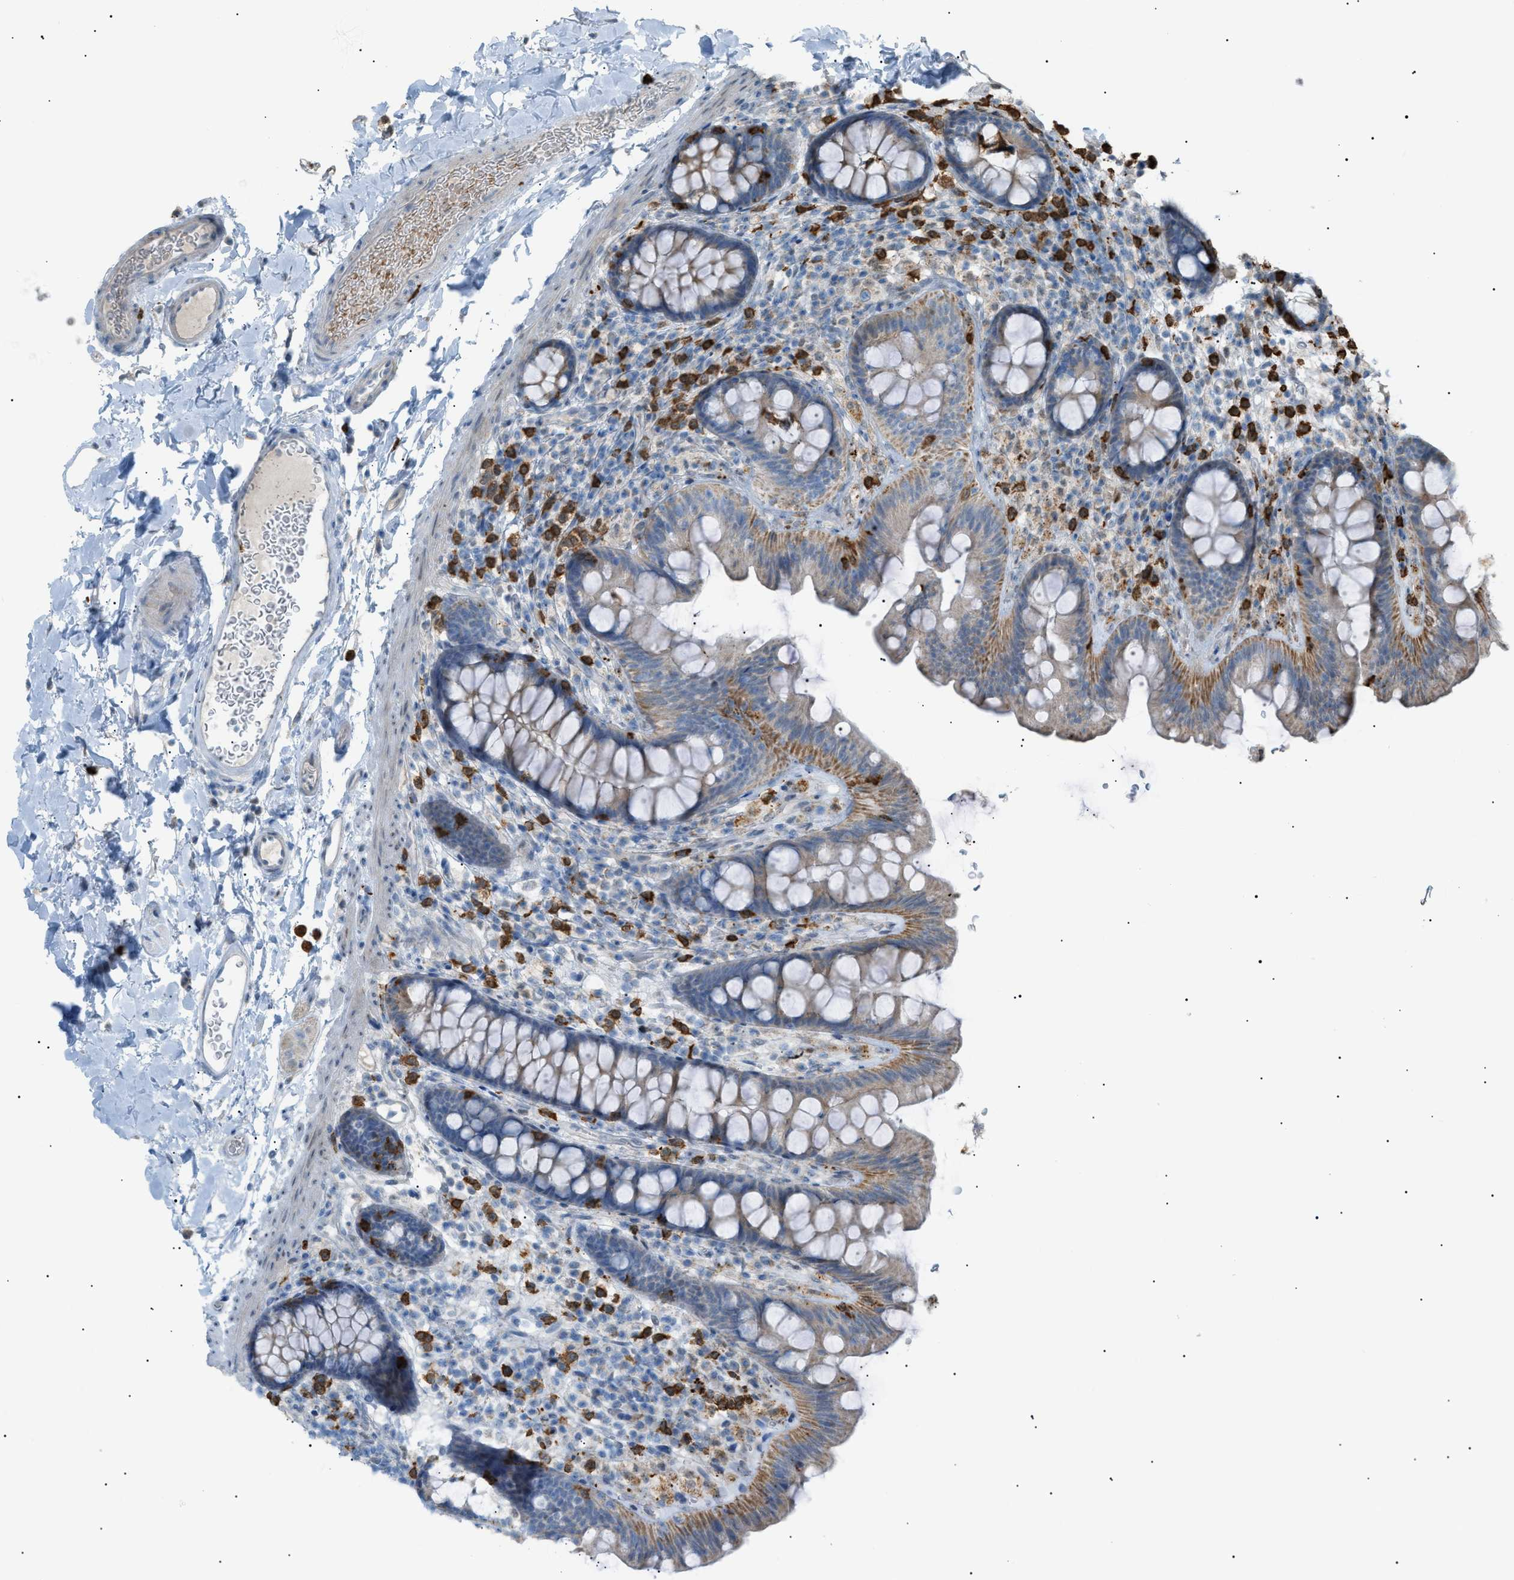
{"staining": {"intensity": "negative", "quantity": "none", "location": "none"}, "tissue": "colon", "cell_type": "Endothelial cells", "image_type": "normal", "snomed": [{"axis": "morphology", "description": "Normal tissue, NOS"}, {"axis": "topography", "description": "Colon"}], "caption": "Immunohistochemistry of unremarkable colon shows no expression in endothelial cells. The staining is performed using DAB (3,3'-diaminobenzidine) brown chromogen with nuclei counter-stained in using hematoxylin.", "gene": "ZNF516", "patient": {"sex": "female", "age": 80}}